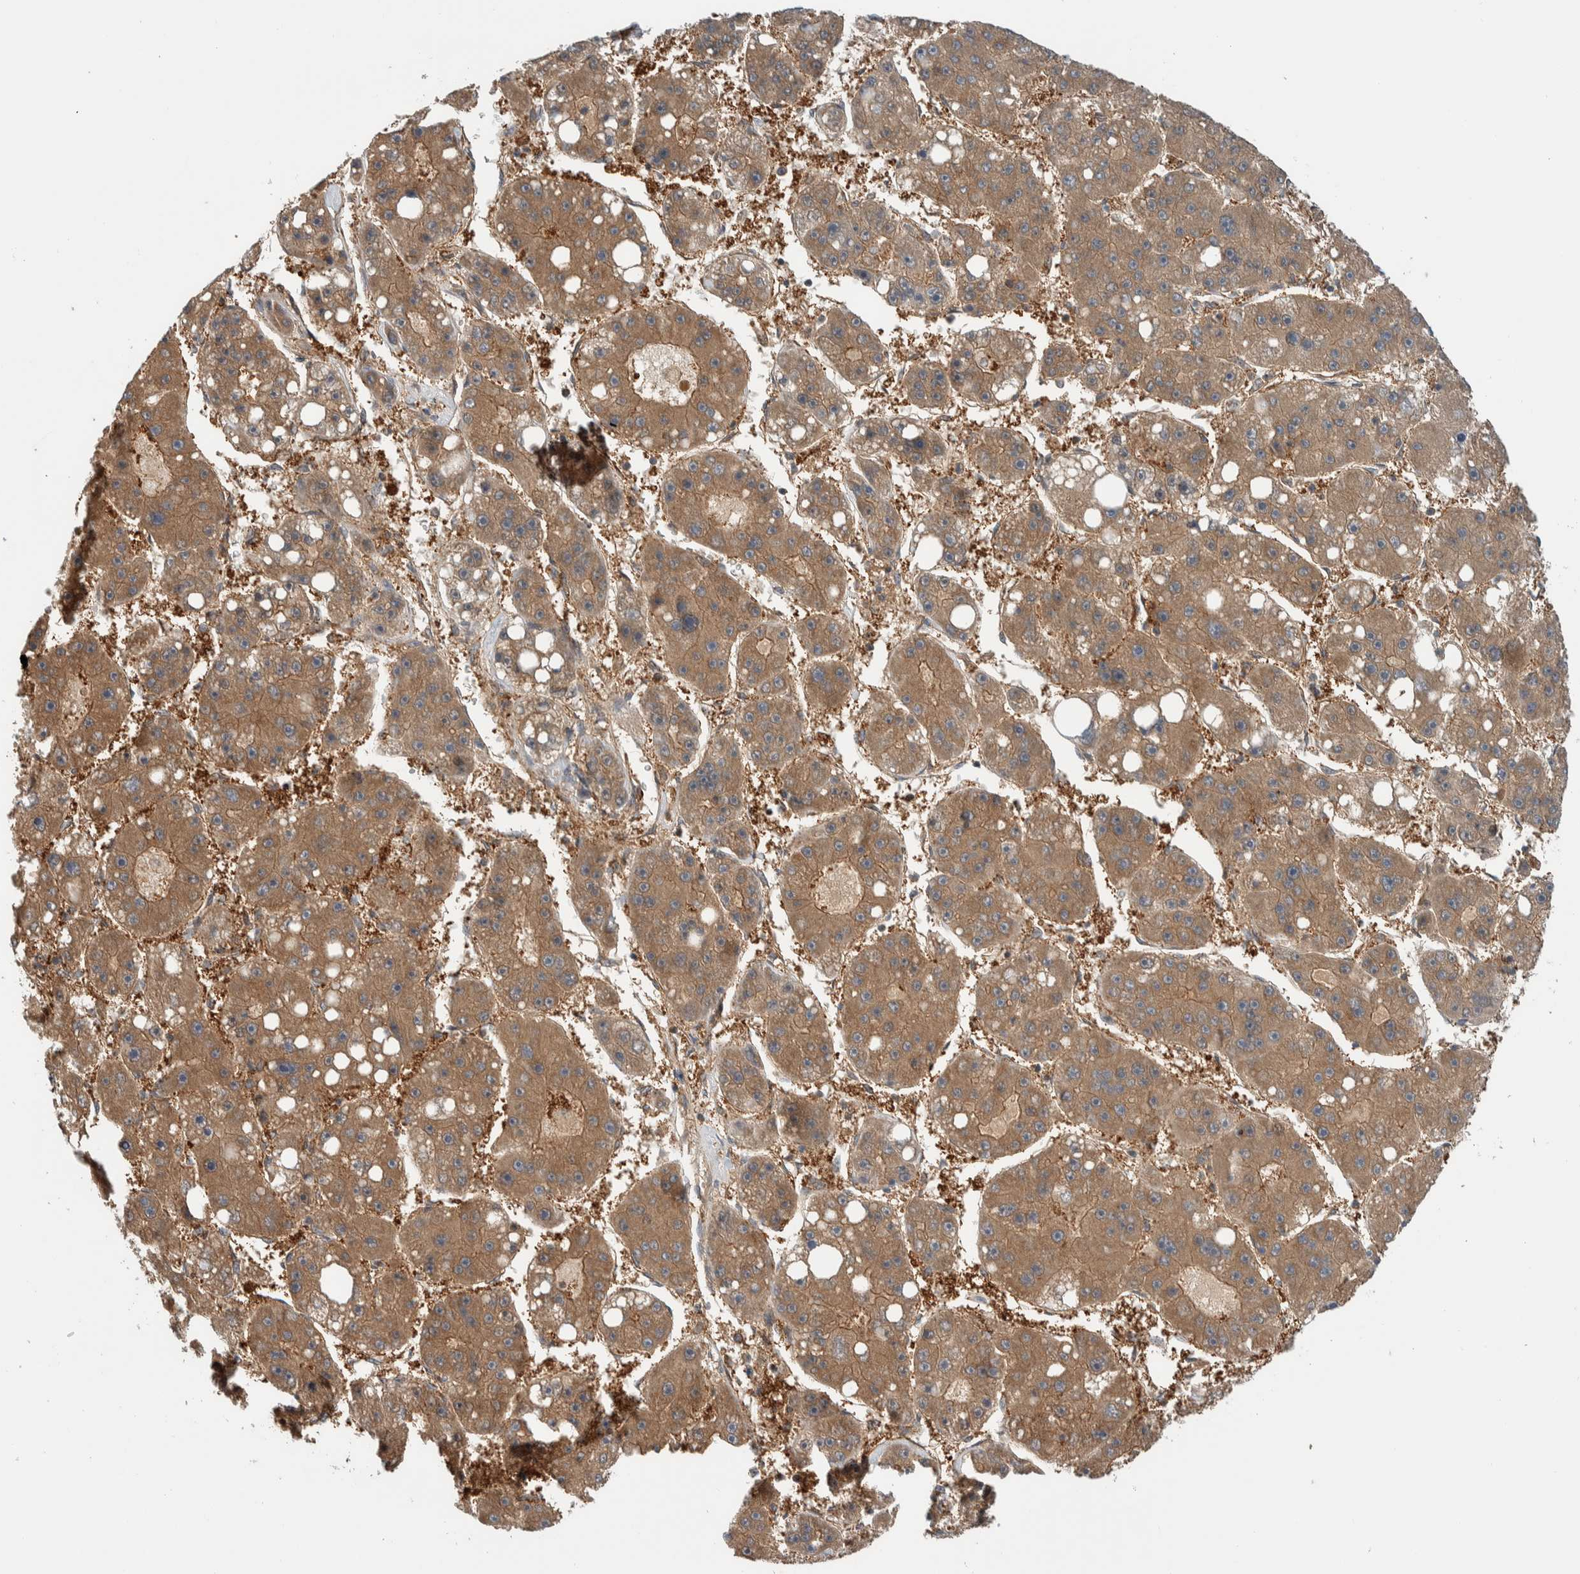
{"staining": {"intensity": "moderate", "quantity": ">75%", "location": "cytoplasmic/membranous"}, "tissue": "liver cancer", "cell_type": "Tumor cells", "image_type": "cancer", "snomed": [{"axis": "morphology", "description": "Carcinoma, Hepatocellular, NOS"}, {"axis": "topography", "description": "Liver"}], "caption": "IHC micrograph of neoplastic tissue: human hepatocellular carcinoma (liver) stained using IHC reveals medium levels of moderate protein expression localized specifically in the cytoplasmic/membranous of tumor cells, appearing as a cytoplasmic/membranous brown color.", "gene": "MPRIP", "patient": {"sex": "female", "age": 61}}